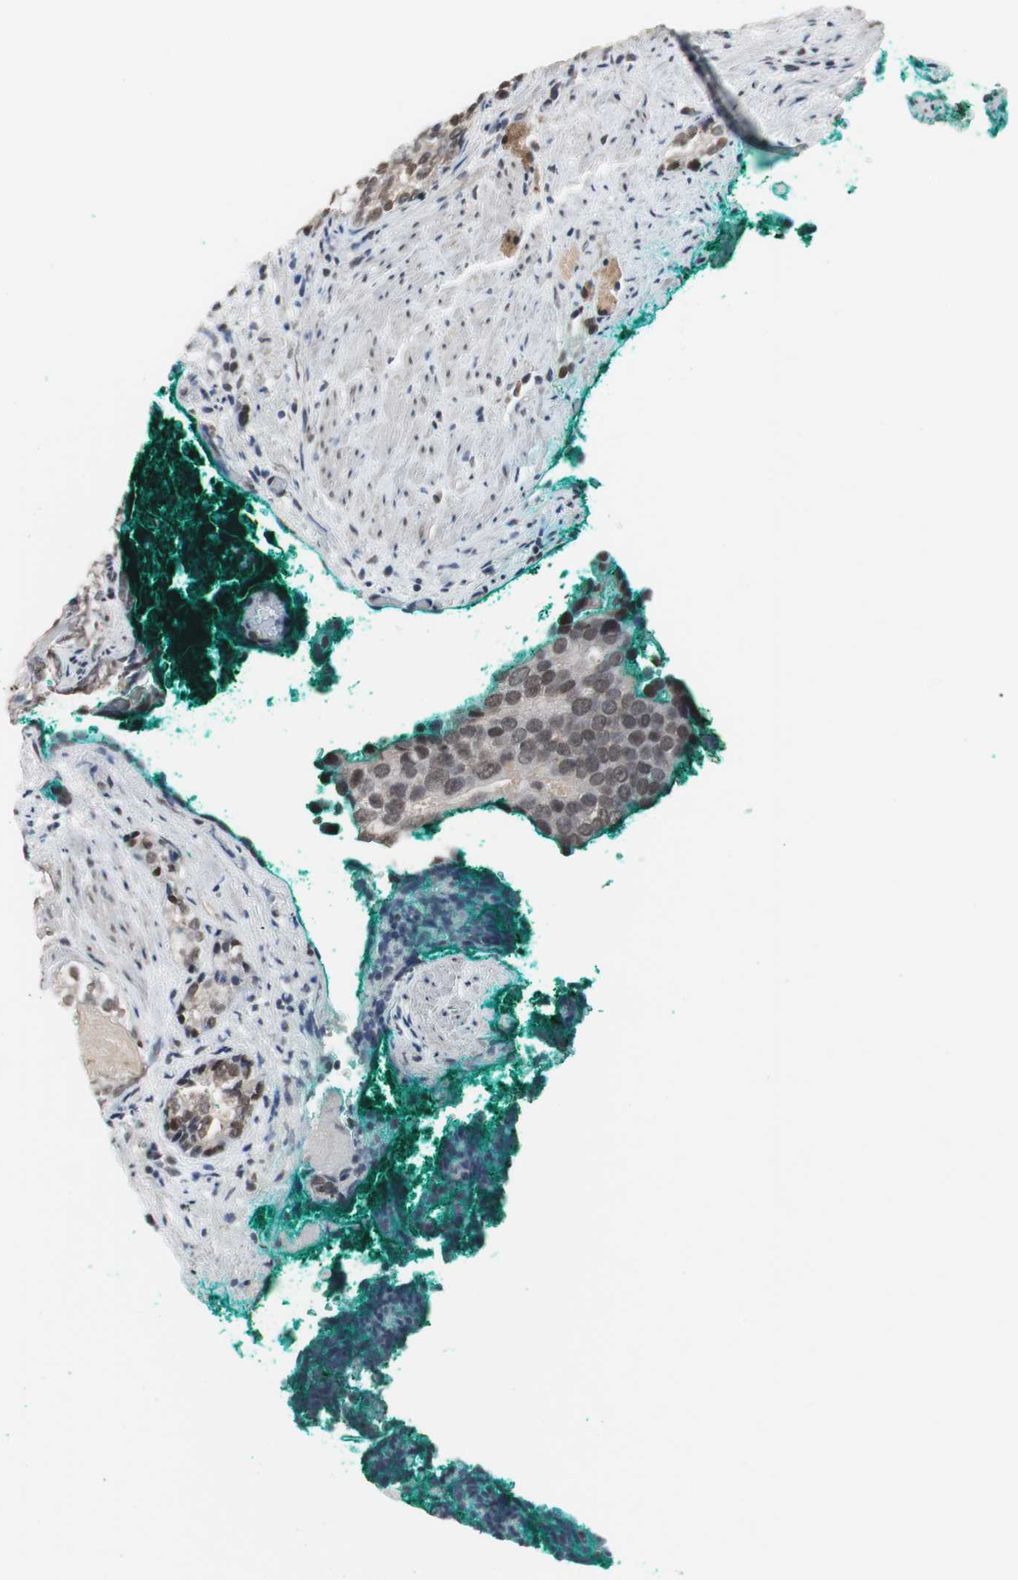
{"staining": {"intensity": "moderate", "quantity": ">75%", "location": "nuclear"}, "tissue": "prostate cancer", "cell_type": "Tumor cells", "image_type": "cancer", "snomed": [{"axis": "morphology", "description": "Adenocarcinoma, High grade"}, {"axis": "topography", "description": "Prostate"}], "caption": "Prostate cancer (high-grade adenocarcinoma) stained with a brown dye shows moderate nuclear positive positivity in approximately >75% of tumor cells.", "gene": "TAF7", "patient": {"sex": "male", "age": 66}}